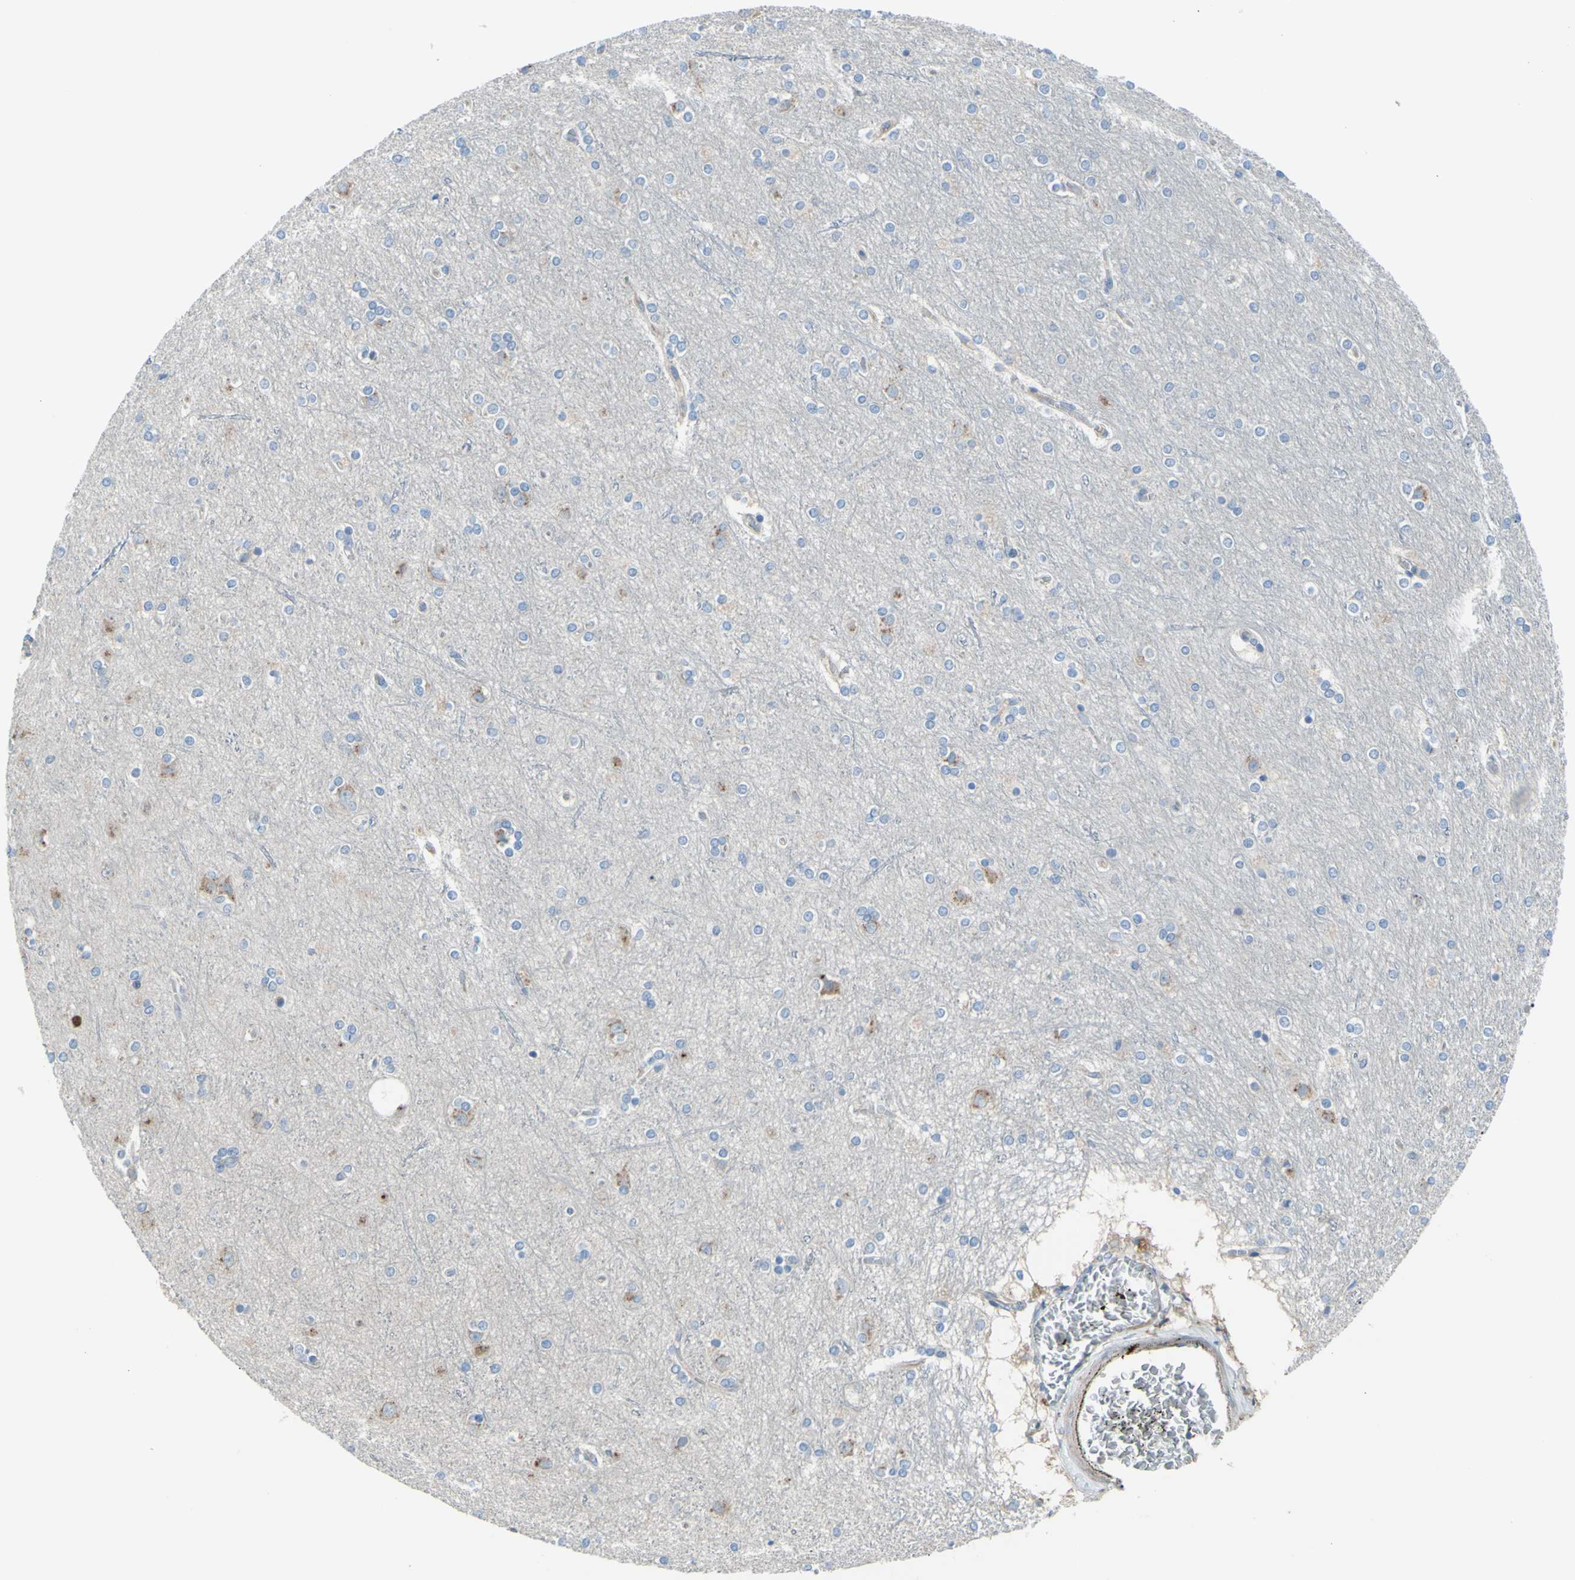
{"staining": {"intensity": "weak", "quantity": "25%-75%", "location": "cytoplasmic/membranous"}, "tissue": "cerebral cortex", "cell_type": "Endothelial cells", "image_type": "normal", "snomed": [{"axis": "morphology", "description": "Normal tissue, NOS"}, {"axis": "topography", "description": "Cerebral cortex"}], "caption": "A photomicrograph showing weak cytoplasmic/membranous staining in about 25%-75% of endothelial cells in normal cerebral cortex, as visualized by brown immunohistochemical staining.", "gene": "TMEM59L", "patient": {"sex": "female", "age": 54}}